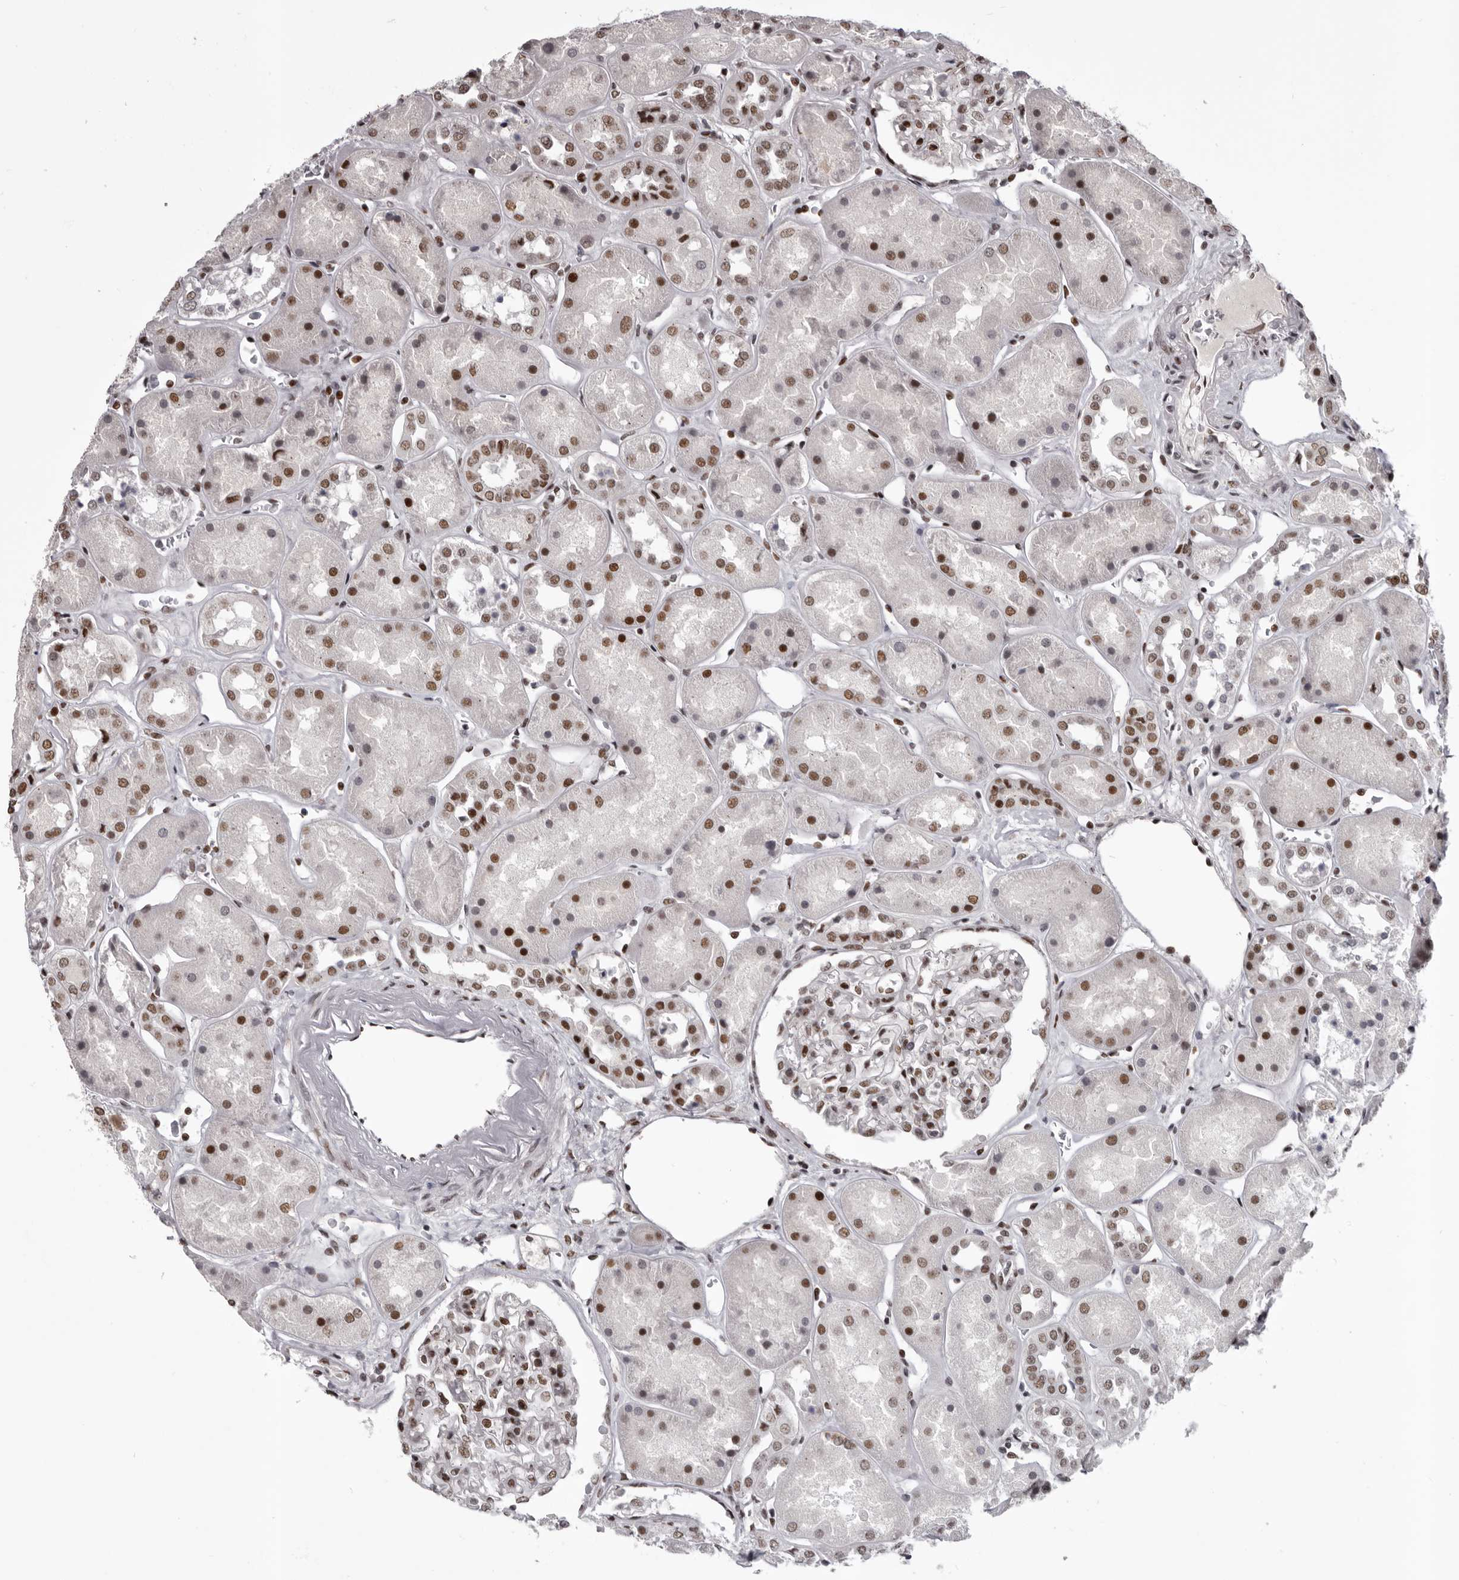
{"staining": {"intensity": "strong", "quantity": "25%-75%", "location": "nuclear"}, "tissue": "kidney", "cell_type": "Cells in glomeruli", "image_type": "normal", "snomed": [{"axis": "morphology", "description": "Normal tissue, NOS"}, {"axis": "topography", "description": "Kidney"}], "caption": "Kidney stained with DAB immunohistochemistry (IHC) reveals high levels of strong nuclear positivity in approximately 25%-75% of cells in glomeruli.", "gene": "NUMA1", "patient": {"sex": "male", "age": 70}}